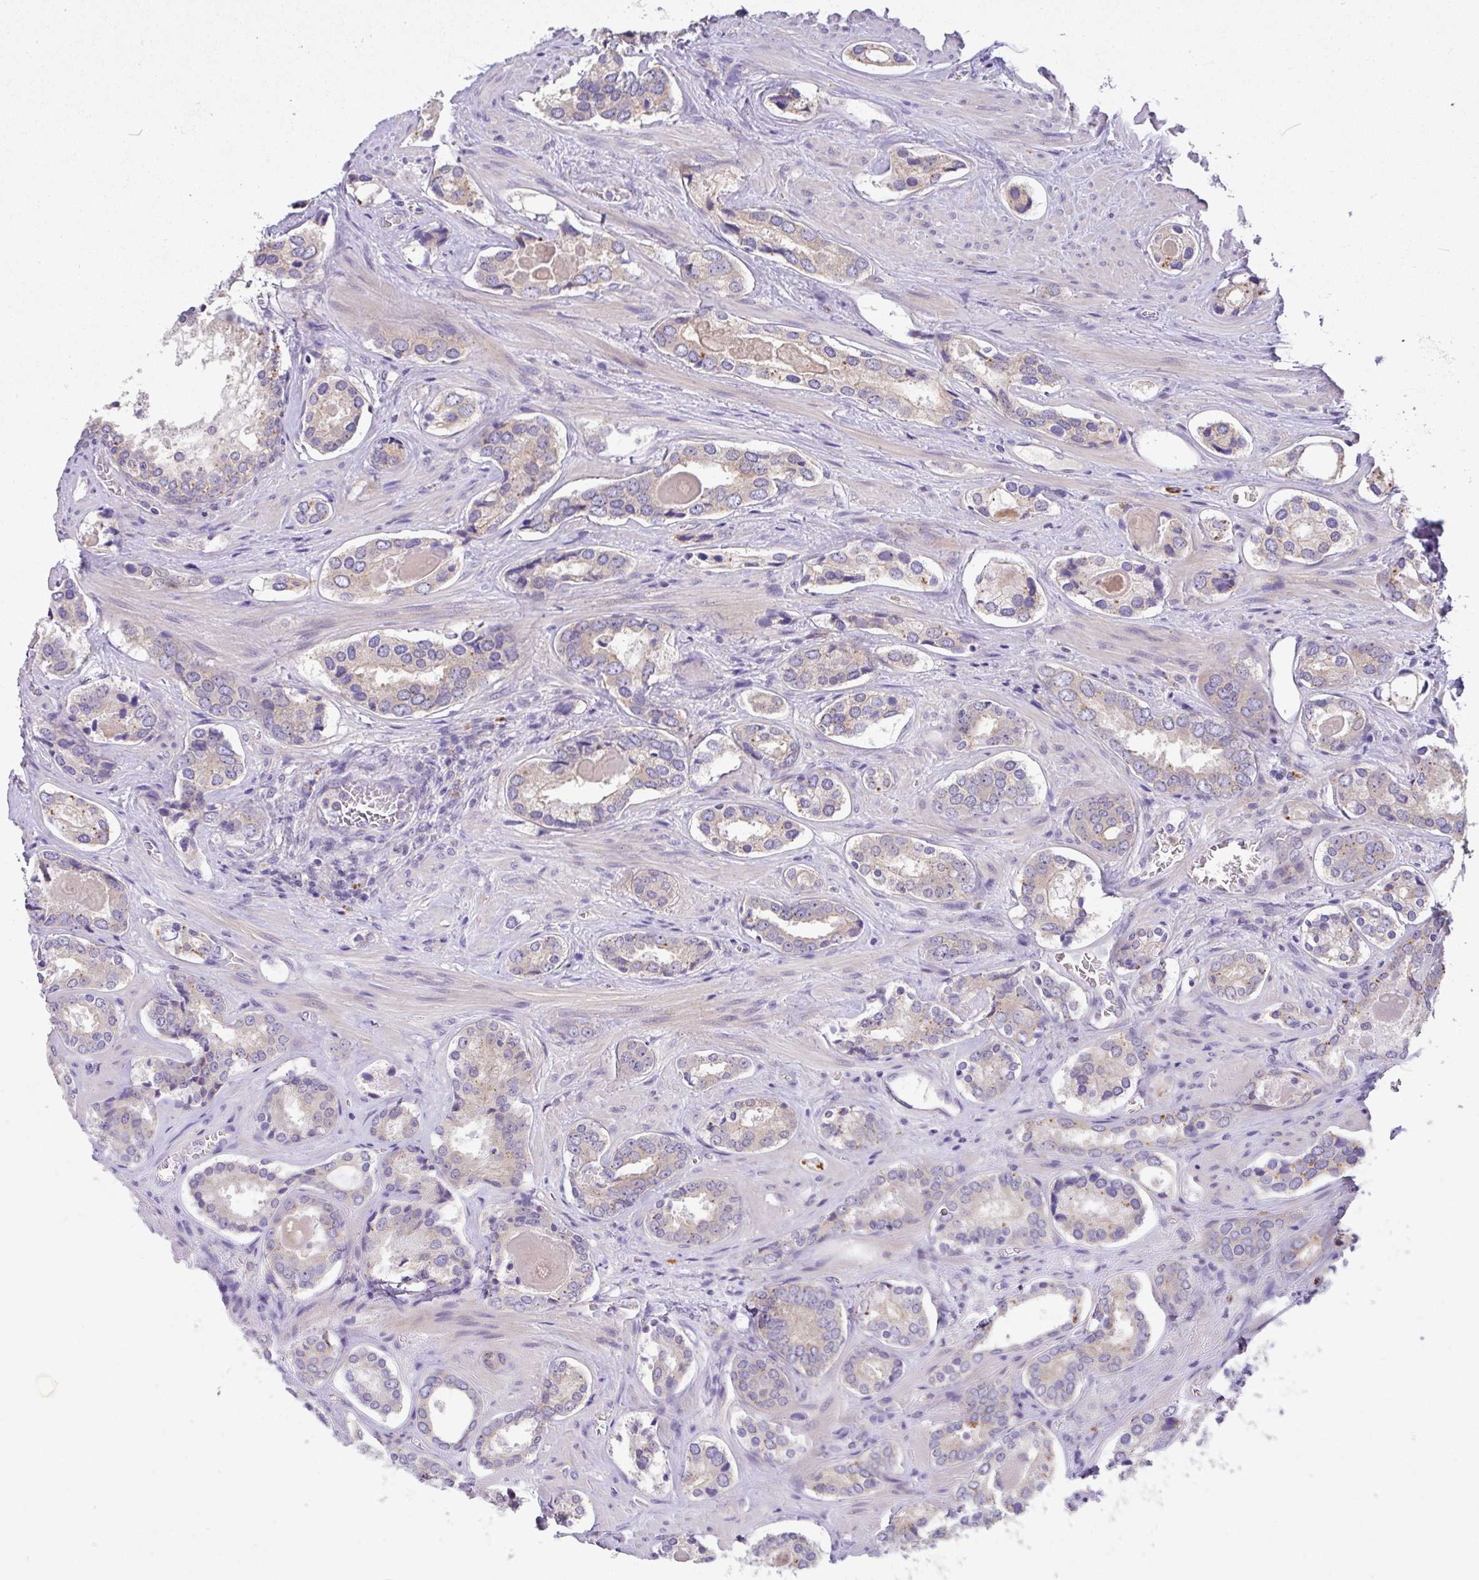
{"staining": {"intensity": "weak", "quantity": "25%-75%", "location": "cytoplasmic/membranous"}, "tissue": "prostate cancer", "cell_type": "Tumor cells", "image_type": "cancer", "snomed": [{"axis": "morphology", "description": "Adenocarcinoma, Low grade"}, {"axis": "topography", "description": "Prostate"}], "caption": "A brown stain labels weak cytoplasmic/membranous positivity of a protein in human prostate cancer (adenocarcinoma (low-grade)) tumor cells.", "gene": "EPN3", "patient": {"sex": "male", "age": 62}}